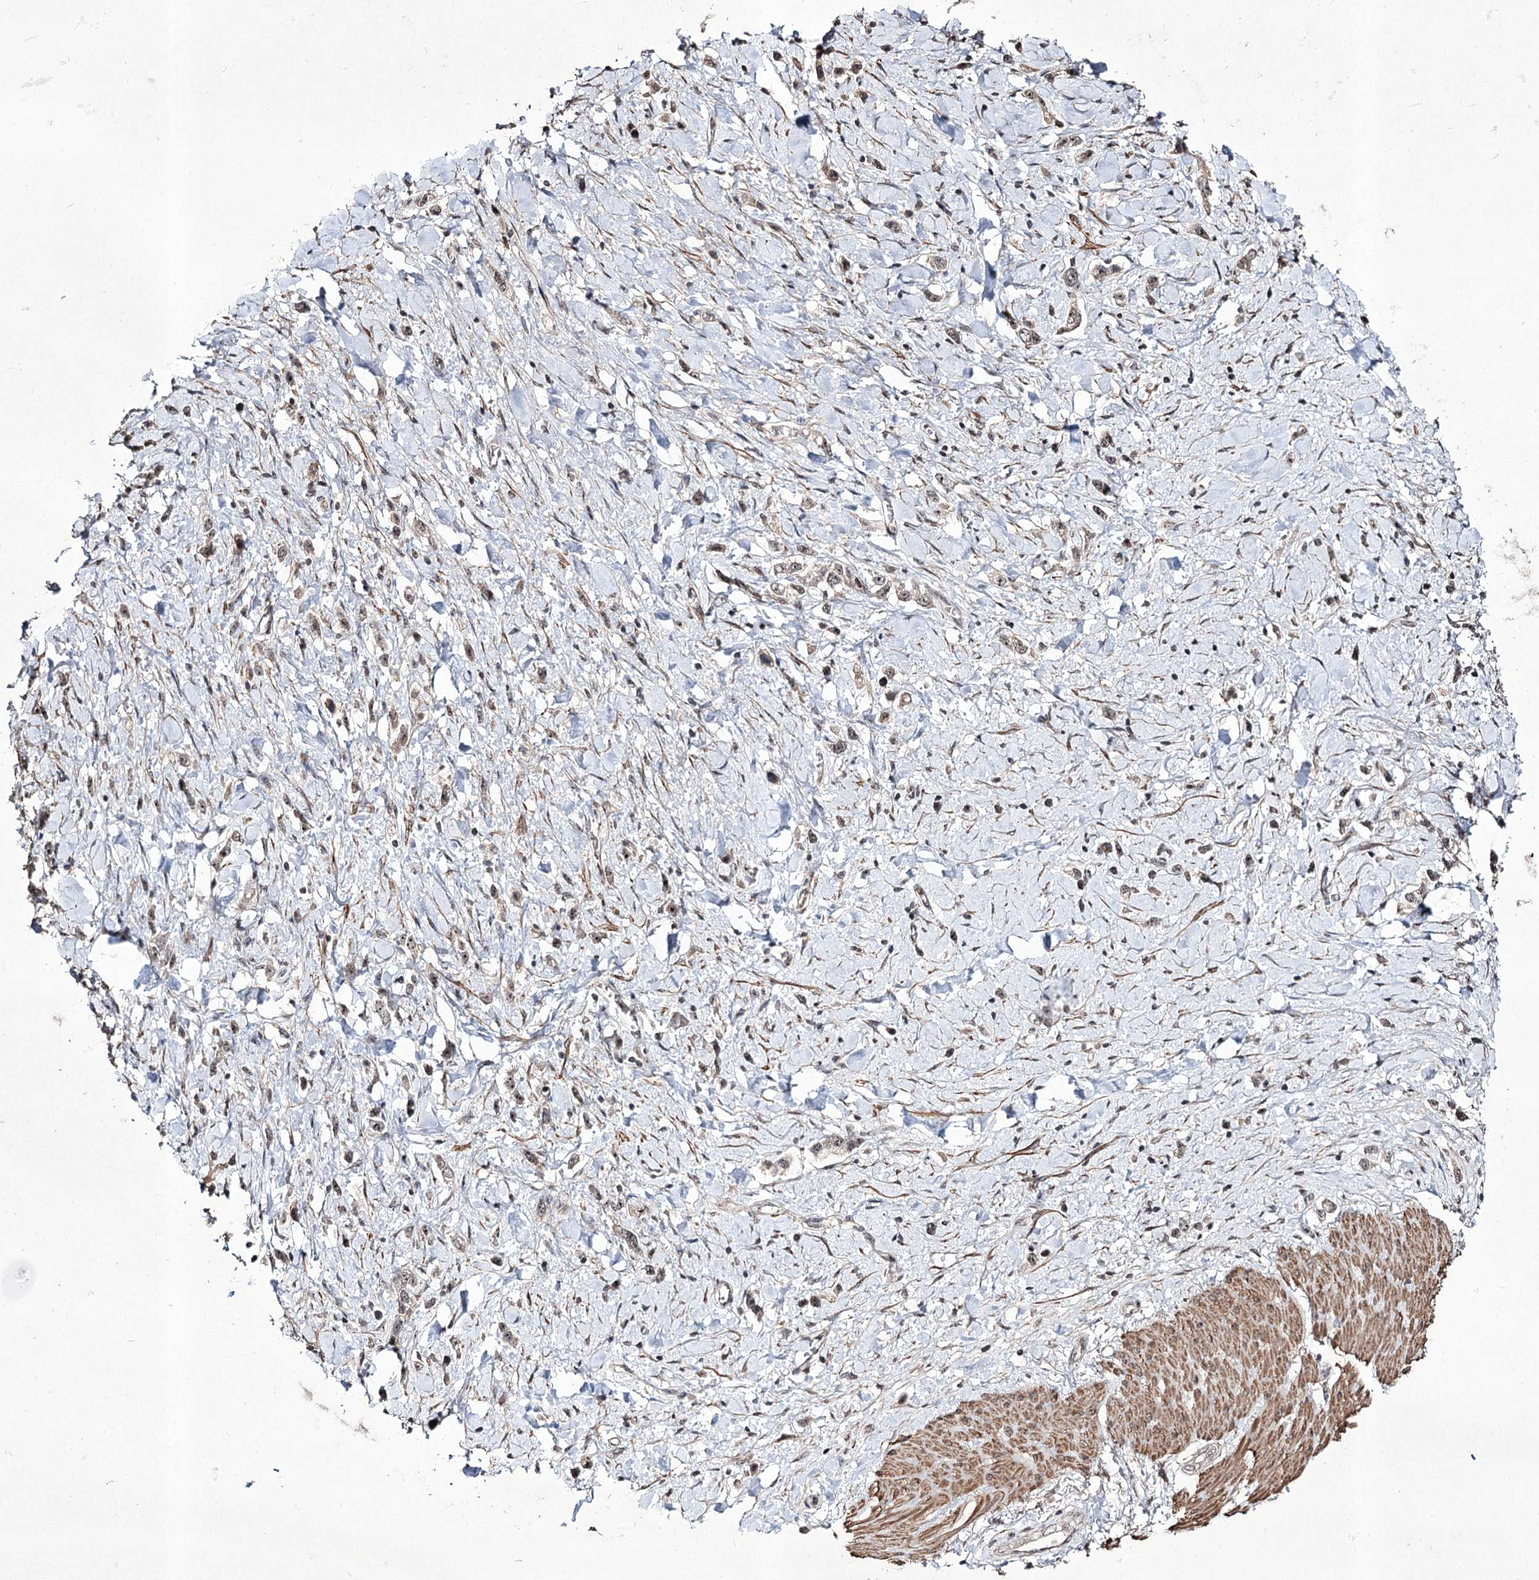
{"staining": {"intensity": "weak", "quantity": "25%-75%", "location": "nuclear"}, "tissue": "stomach cancer", "cell_type": "Tumor cells", "image_type": "cancer", "snomed": [{"axis": "morphology", "description": "Normal tissue, NOS"}, {"axis": "morphology", "description": "Adenocarcinoma, NOS"}, {"axis": "topography", "description": "Stomach, upper"}, {"axis": "topography", "description": "Stomach"}], "caption": "An image of human stomach cancer stained for a protein displays weak nuclear brown staining in tumor cells.", "gene": "CCDC59", "patient": {"sex": "female", "age": 65}}